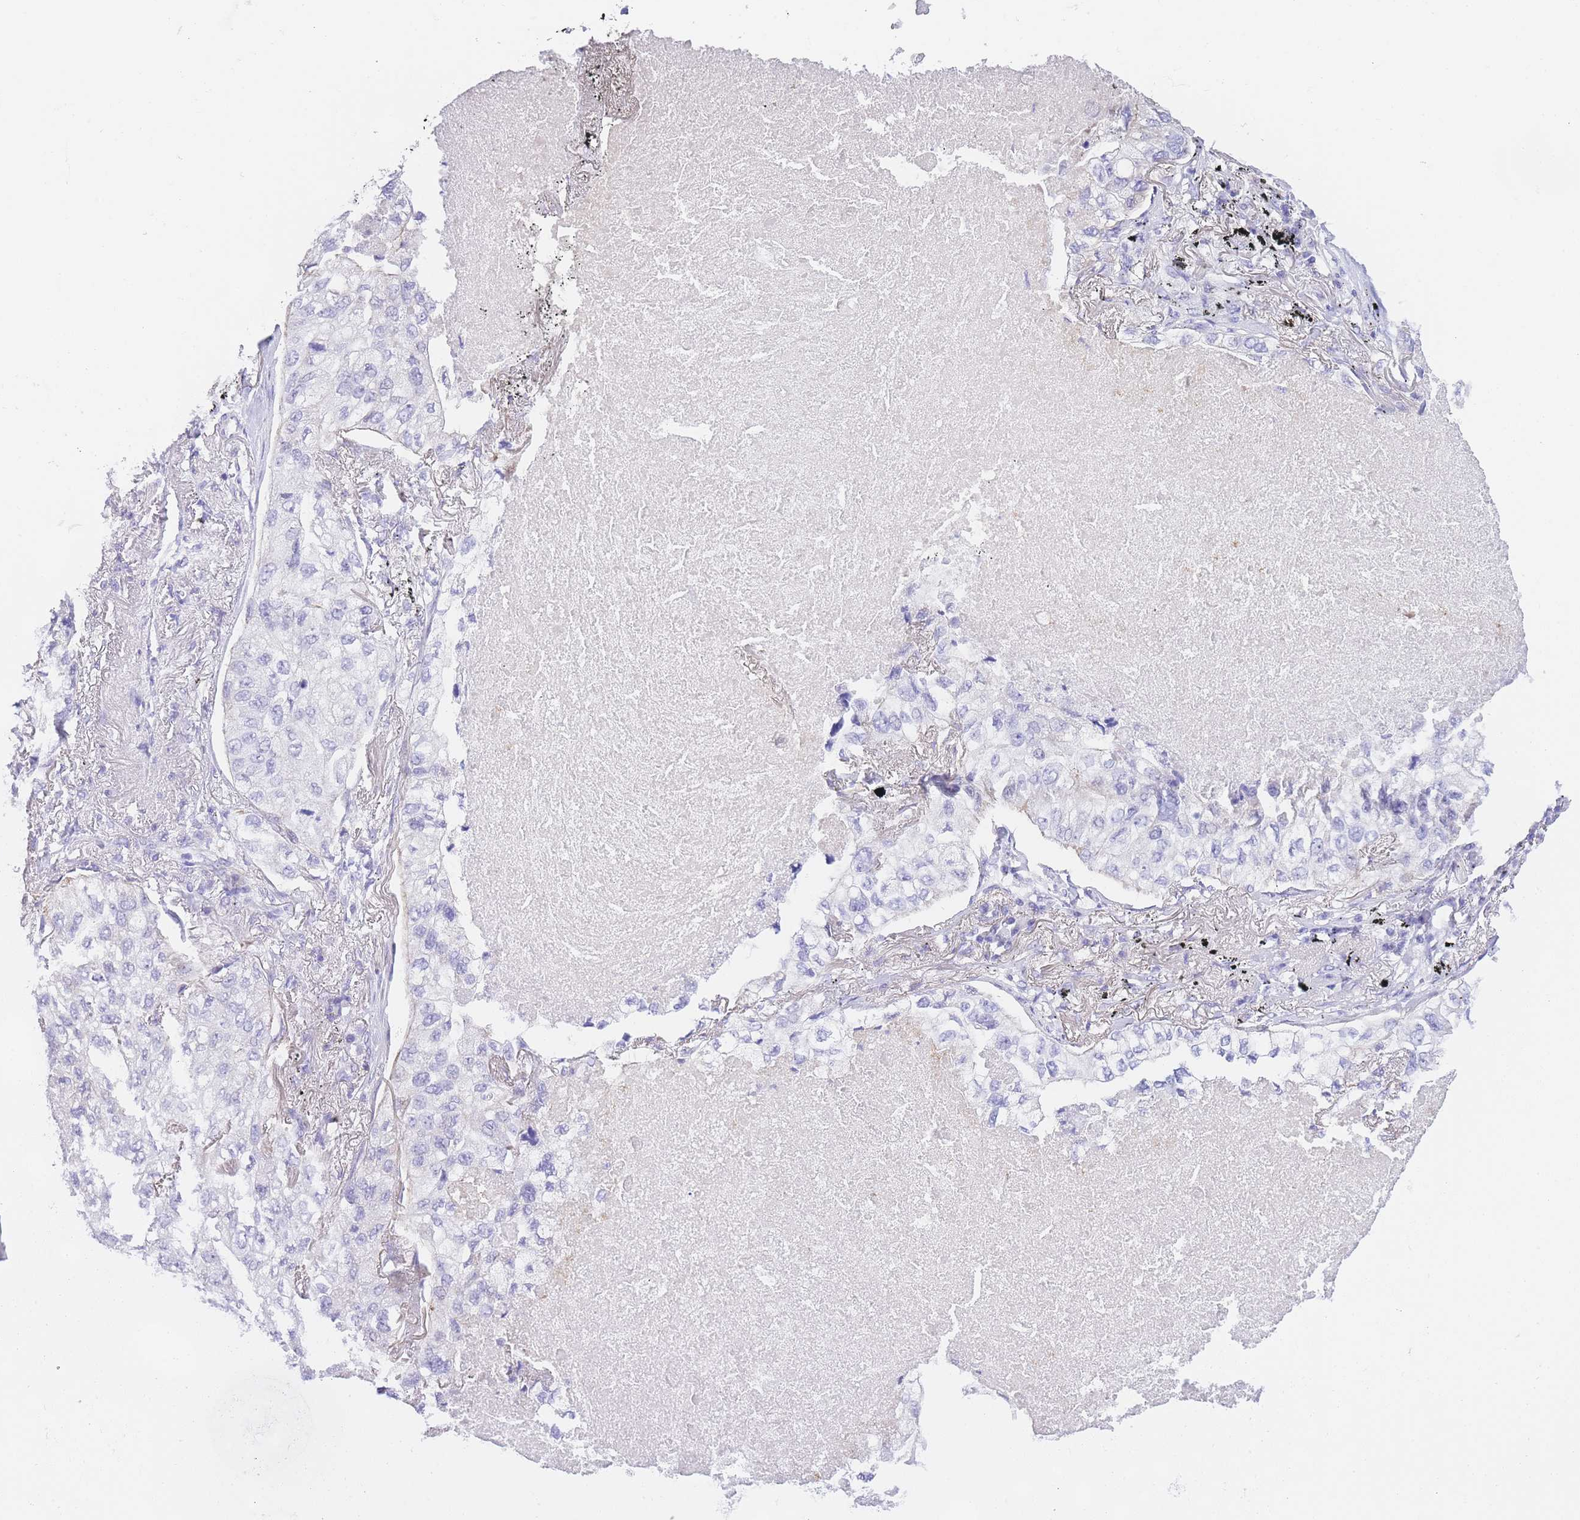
{"staining": {"intensity": "negative", "quantity": "none", "location": "none"}, "tissue": "lung cancer", "cell_type": "Tumor cells", "image_type": "cancer", "snomed": [{"axis": "morphology", "description": "Adenocarcinoma, NOS"}, {"axis": "topography", "description": "Lung"}], "caption": "DAB (3,3'-diaminobenzidine) immunohistochemical staining of human lung cancer demonstrates no significant positivity in tumor cells. (DAB IHC with hematoxylin counter stain).", "gene": "TIFAB", "patient": {"sex": "male", "age": 65}}